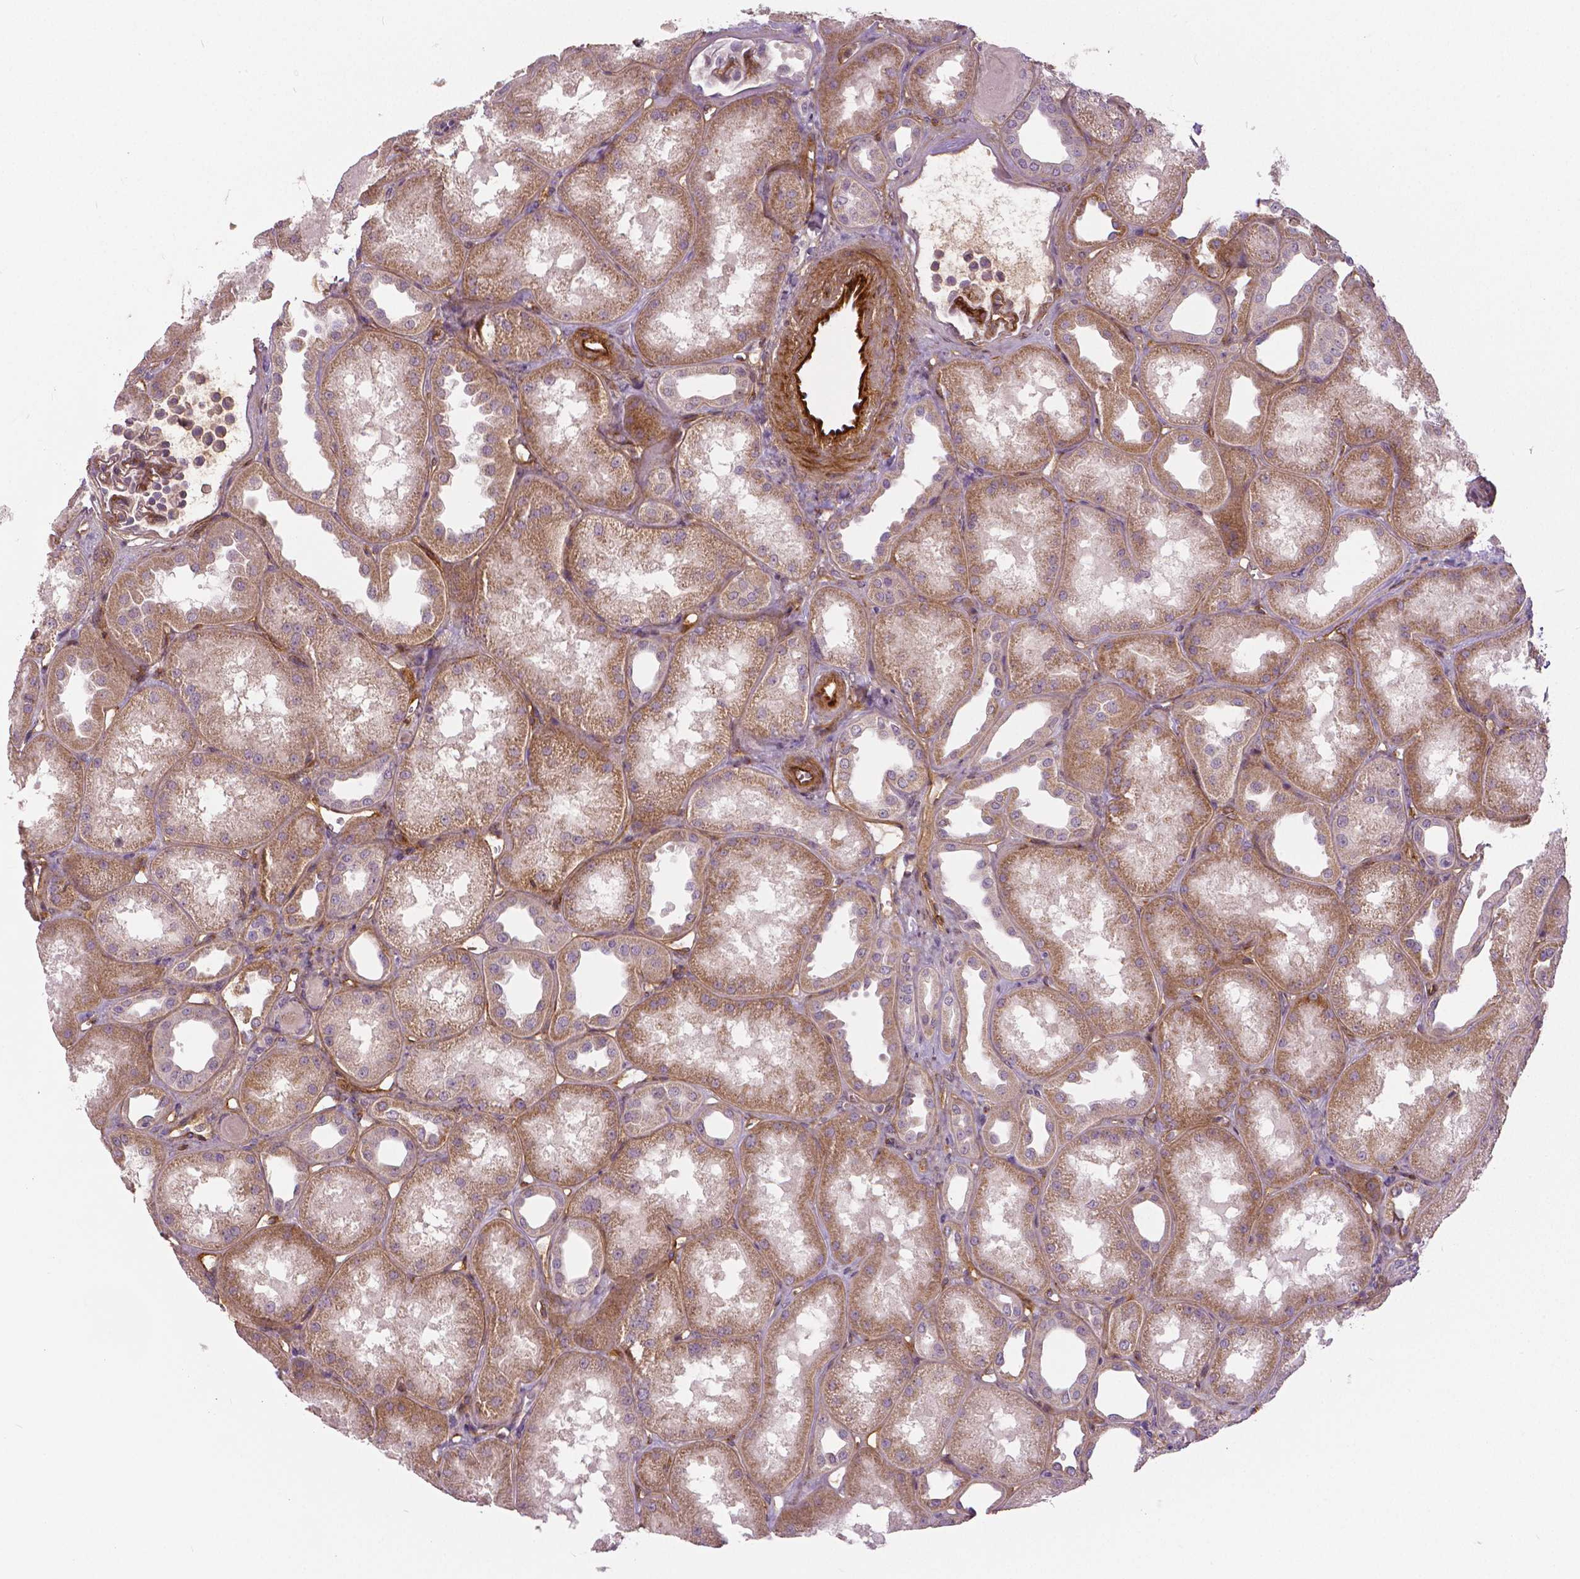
{"staining": {"intensity": "moderate", "quantity": "<25%", "location": "cytoplasmic/membranous"}, "tissue": "kidney", "cell_type": "Cells in glomeruli", "image_type": "normal", "snomed": [{"axis": "morphology", "description": "Normal tissue, NOS"}, {"axis": "topography", "description": "Kidney"}], "caption": "Protein analysis of normal kidney shows moderate cytoplasmic/membranous expression in about <25% of cells in glomeruli.", "gene": "FLT1", "patient": {"sex": "male", "age": 61}}